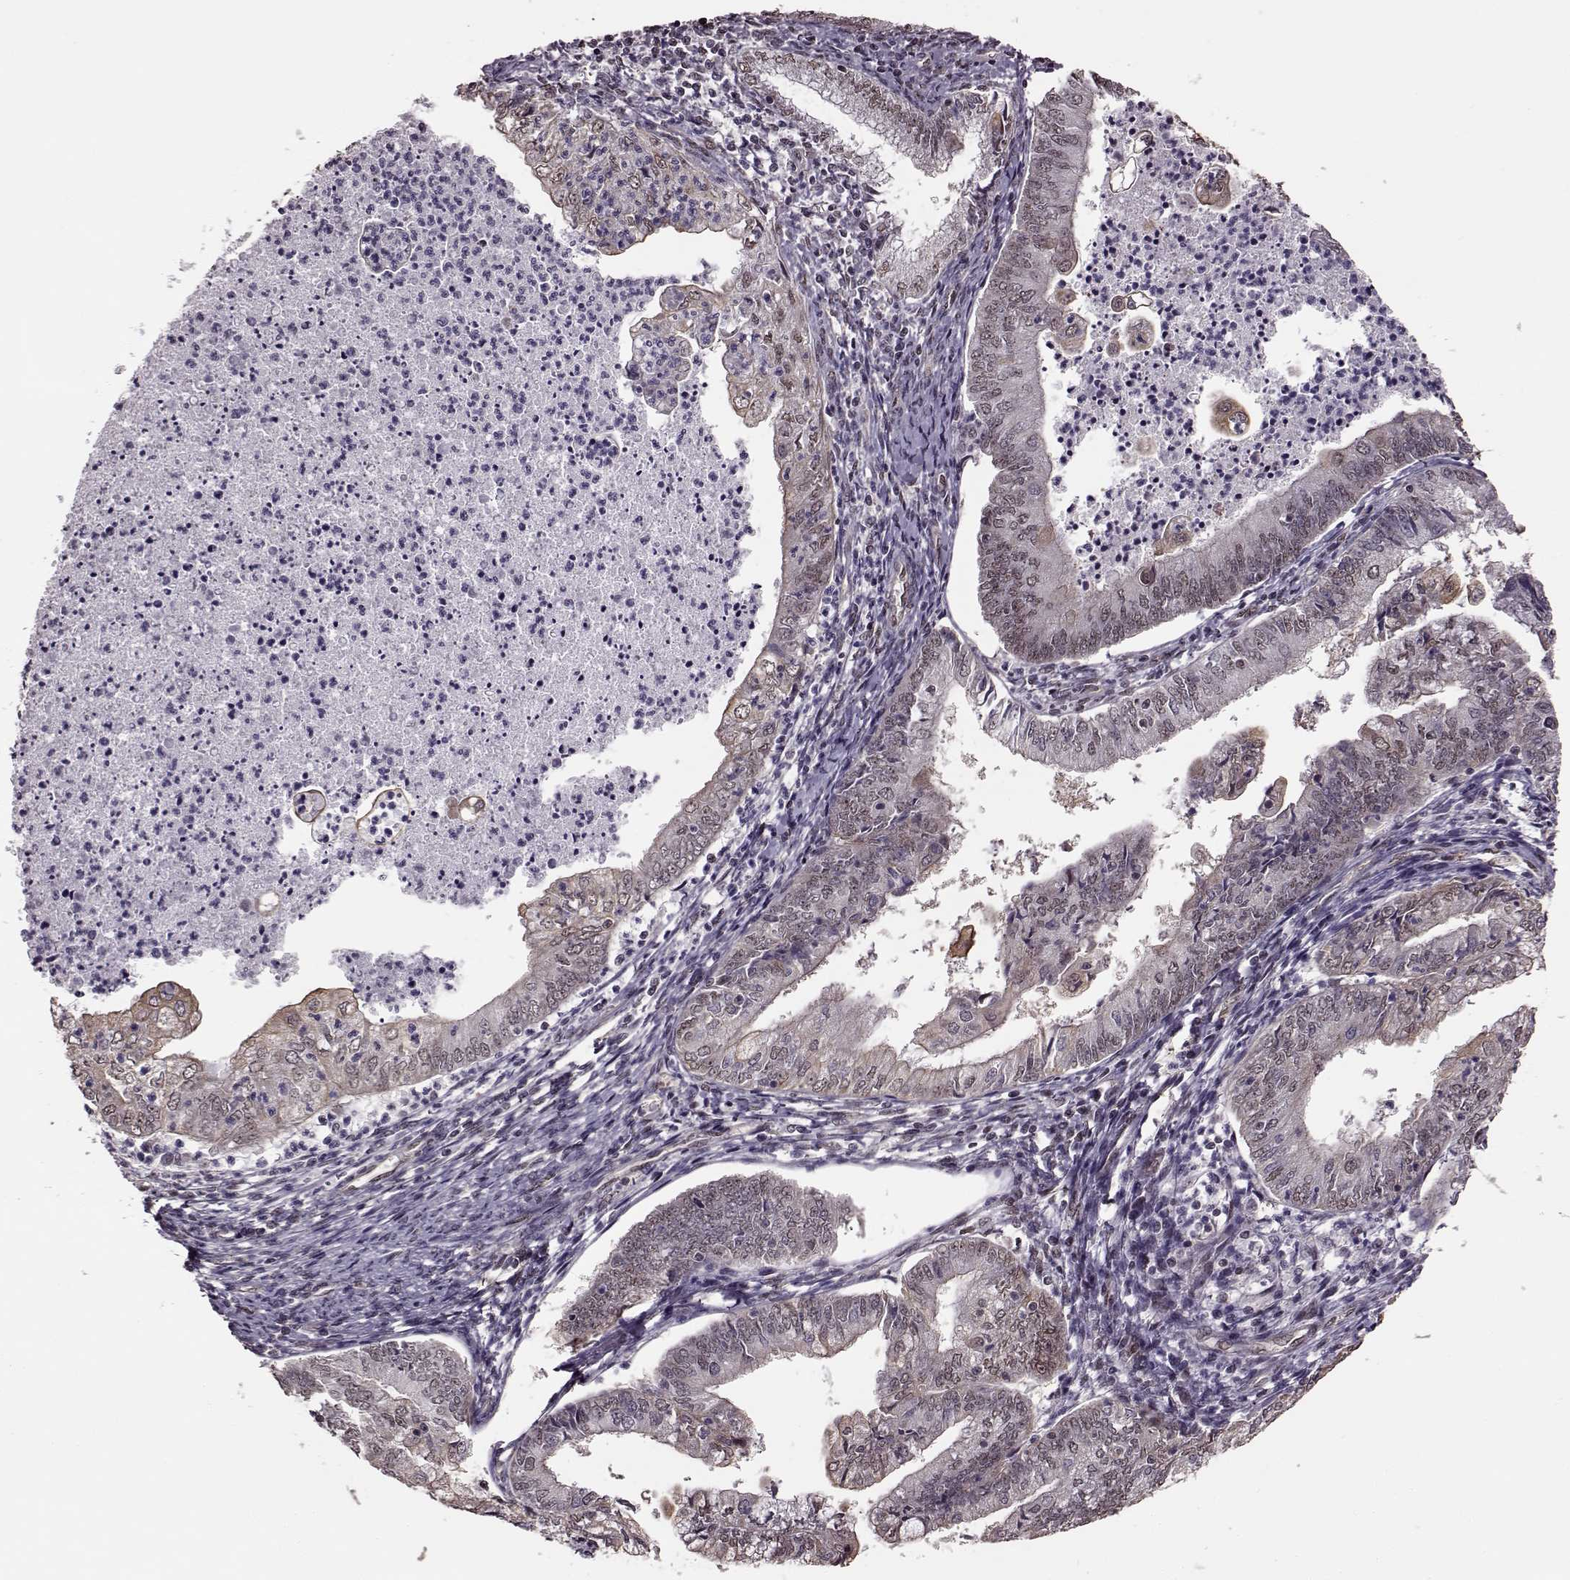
{"staining": {"intensity": "weak", "quantity": ">75%", "location": "cytoplasmic/membranous"}, "tissue": "endometrial cancer", "cell_type": "Tumor cells", "image_type": "cancer", "snomed": [{"axis": "morphology", "description": "Adenocarcinoma, NOS"}, {"axis": "topography", "description": "Endometrium"}], "caption": "Endometrial adenocarcinoma stained with a brown dye demonstrates weak cytoplasmic/membranous positive staining in approximately >75% of tumor cells.", "gene": "FTO", "patient": {"sex": "female", "age": 55}}